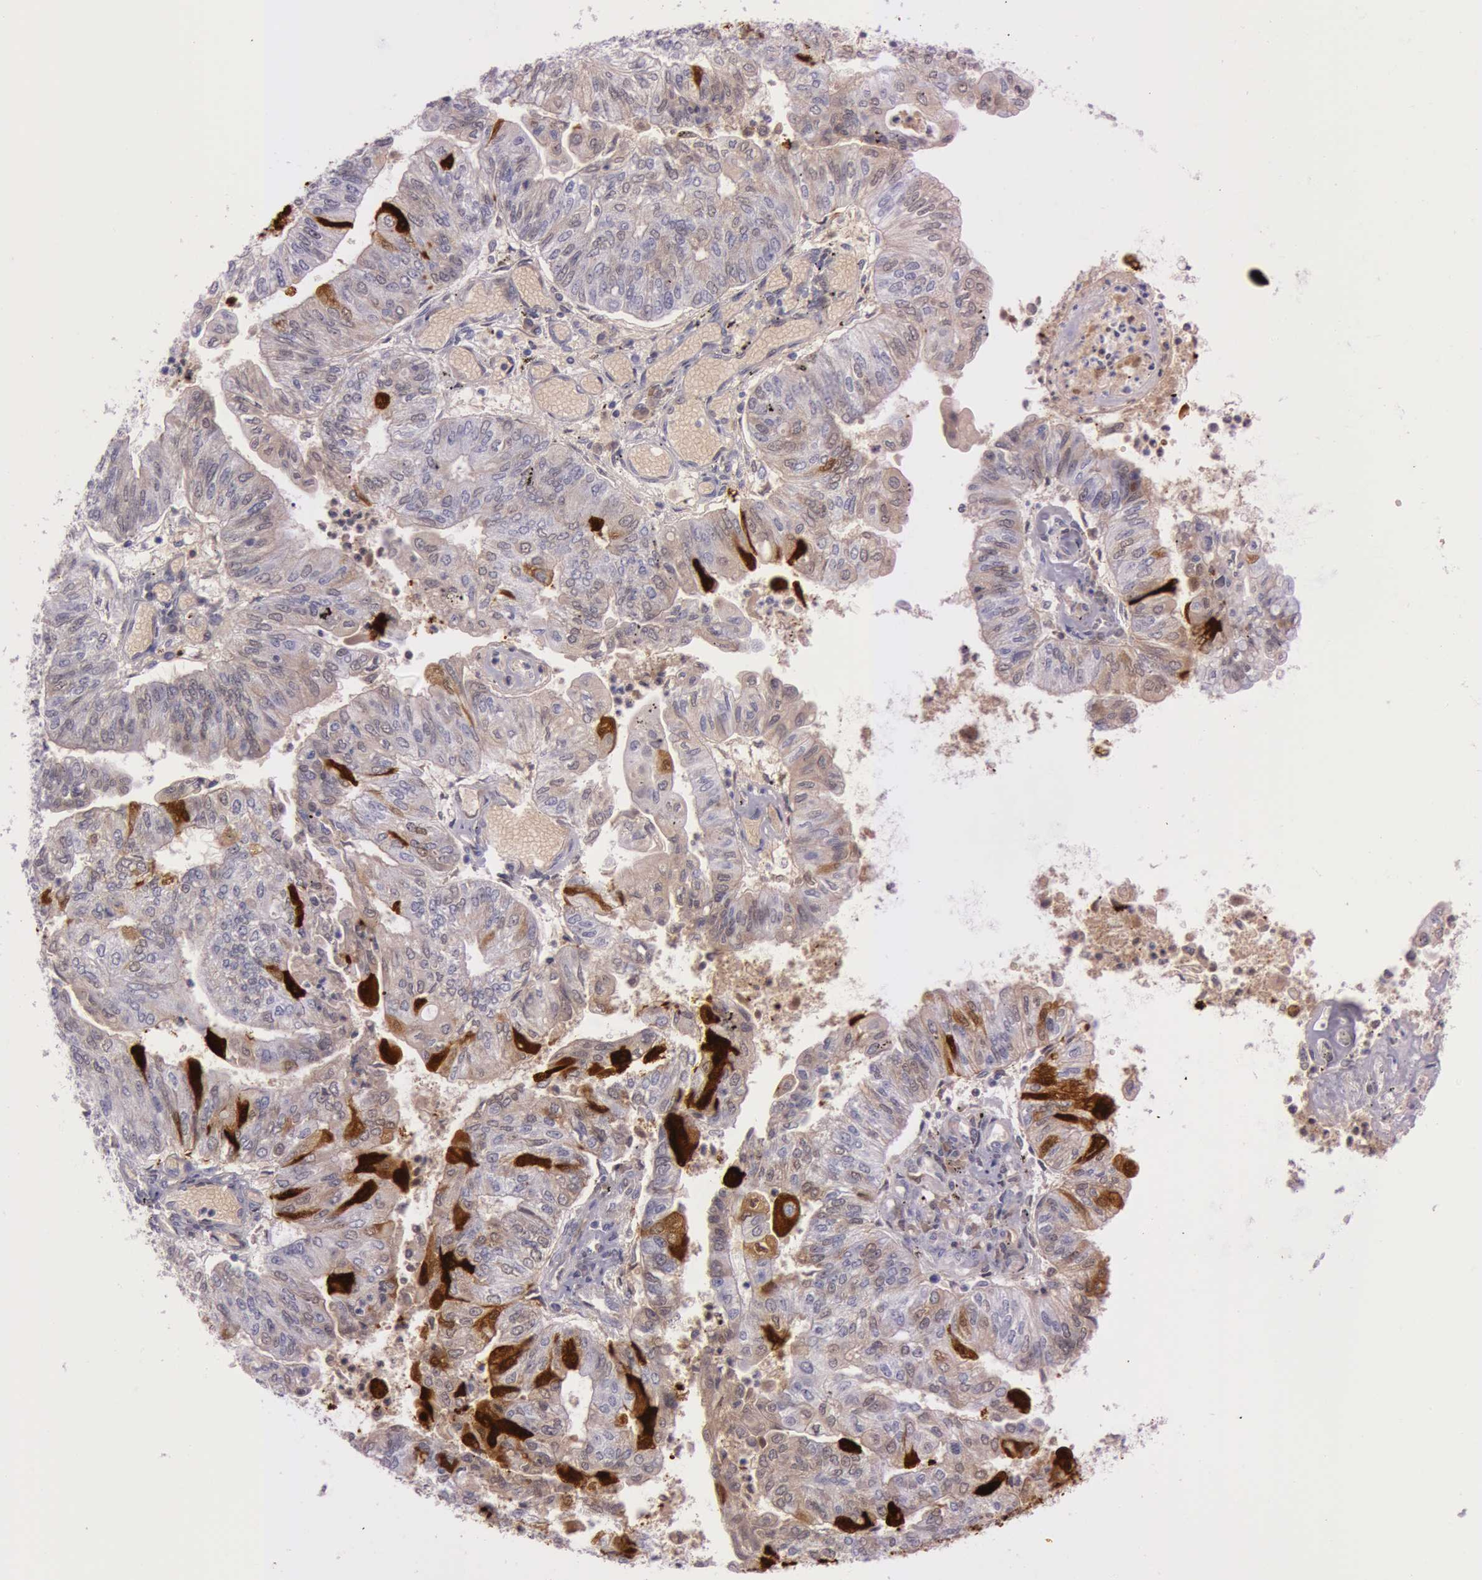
{"staining": {"intensity": "strong", "quantity": "<25%", "location": "cytoplasmic/membranous"}, "tissue": "endometrial cancer", "cell_type": "Tumor cells", "image_type": "cancer", "snomed": [{"axis": "morphology", "description": "Adenocarcinoma, NOS"}, {"axis": "topography", "description": "Endometrium"}], "caption": "Brown immunohistochemical staining in endometrial cancer (adenocarcinoma) shows strong cytoplasmic/membranous positivity in about <25% of tumor cells.", "gene": "S100A7", "patient": {"sex": "female", "age": 59}}